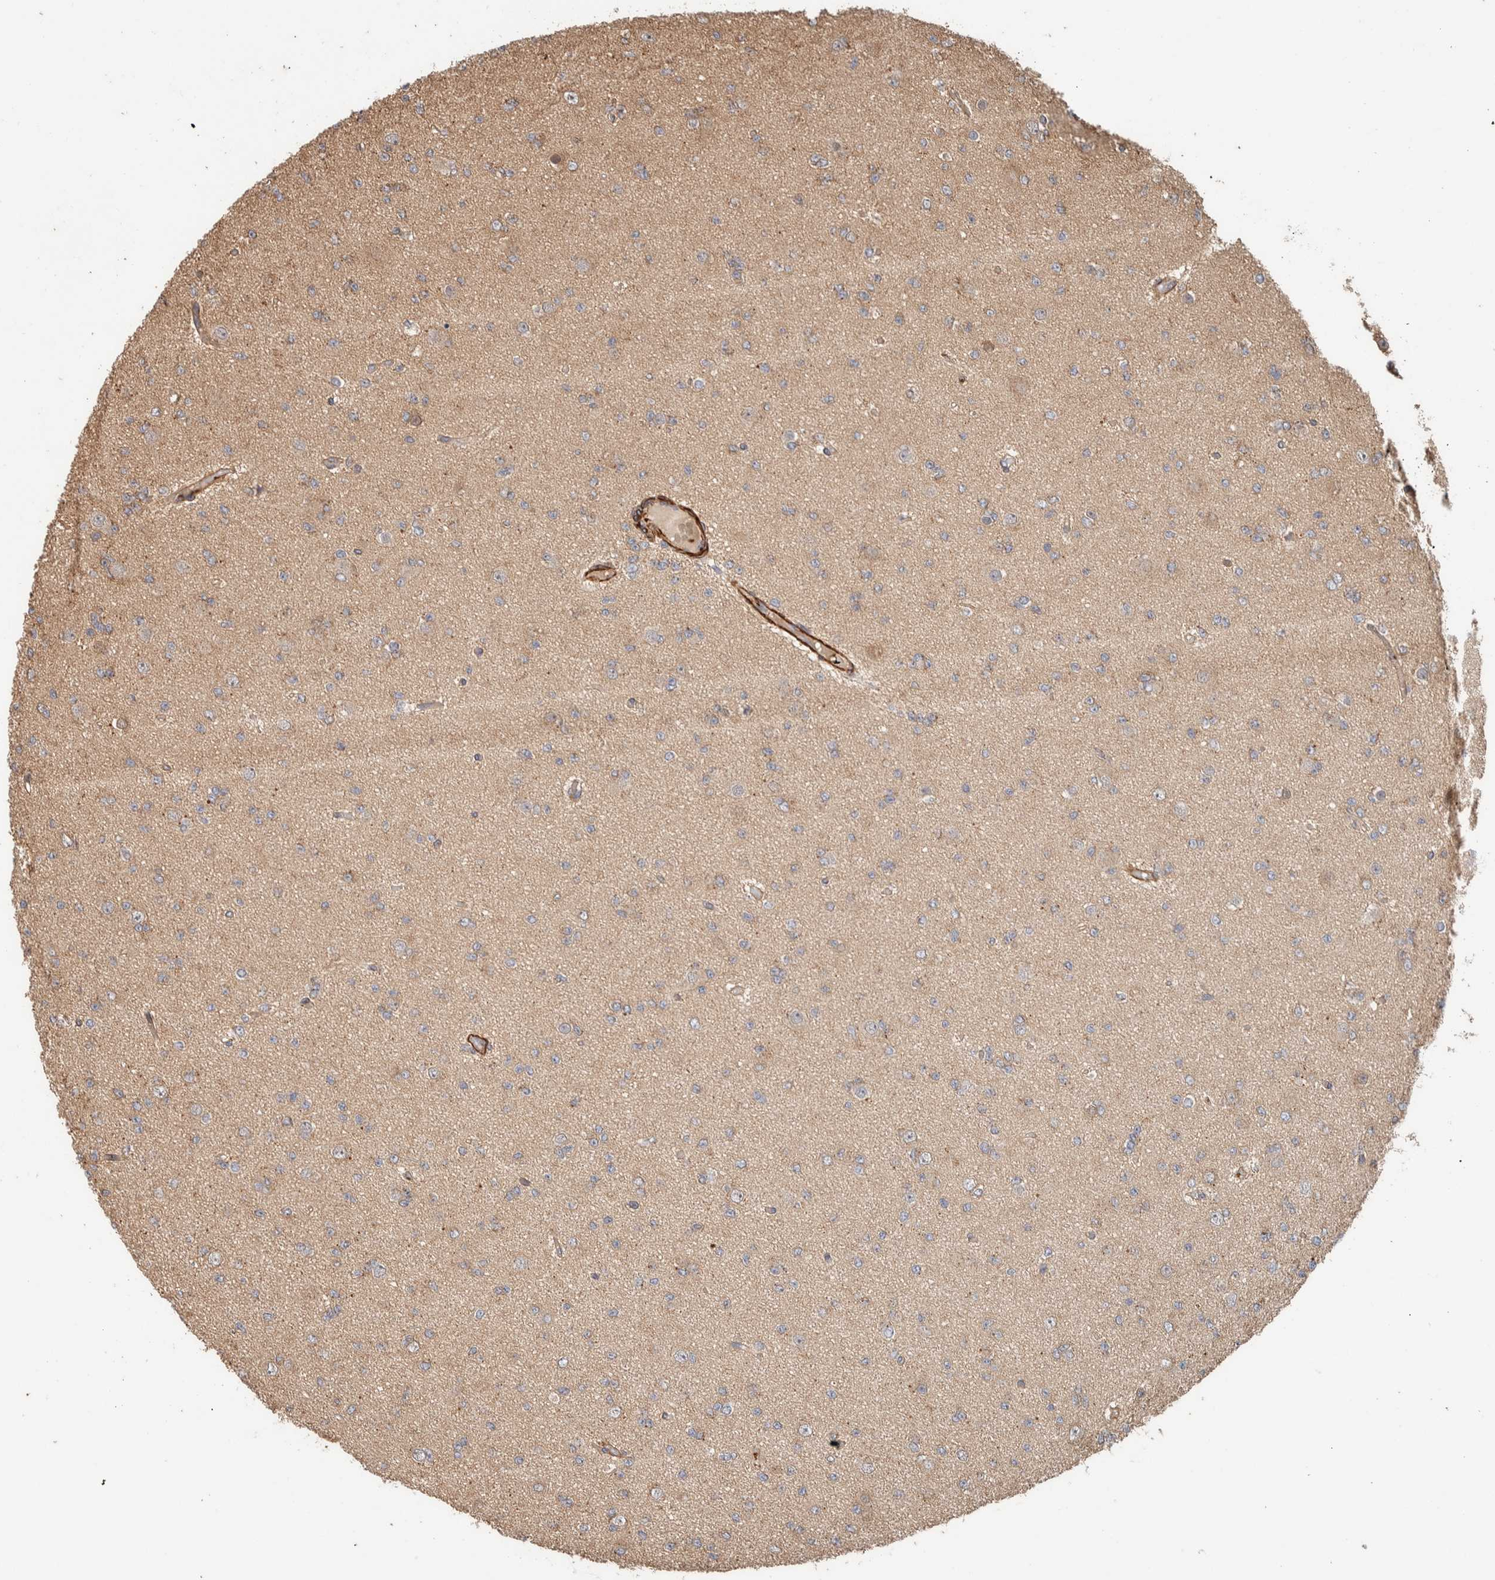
{"staining": {"intensity": "weak", "quantity": "<25%", "location": "cytoplasmic/membranous"}, "tissue": "glioma", "cell_type": "Tumor cells", "image_type": "cancer", "snomed": [{"axis": "morphology", "description": "Glioma, malignant, Low grade"}, {"axis": "topography", "description": "Brain"}], "caption": "IHC of human malignant glioma (low-grade) exhibits no expression in tumor cells.", "gene": "SYNRG", "patient": {"sex": "female", "age": 22}}